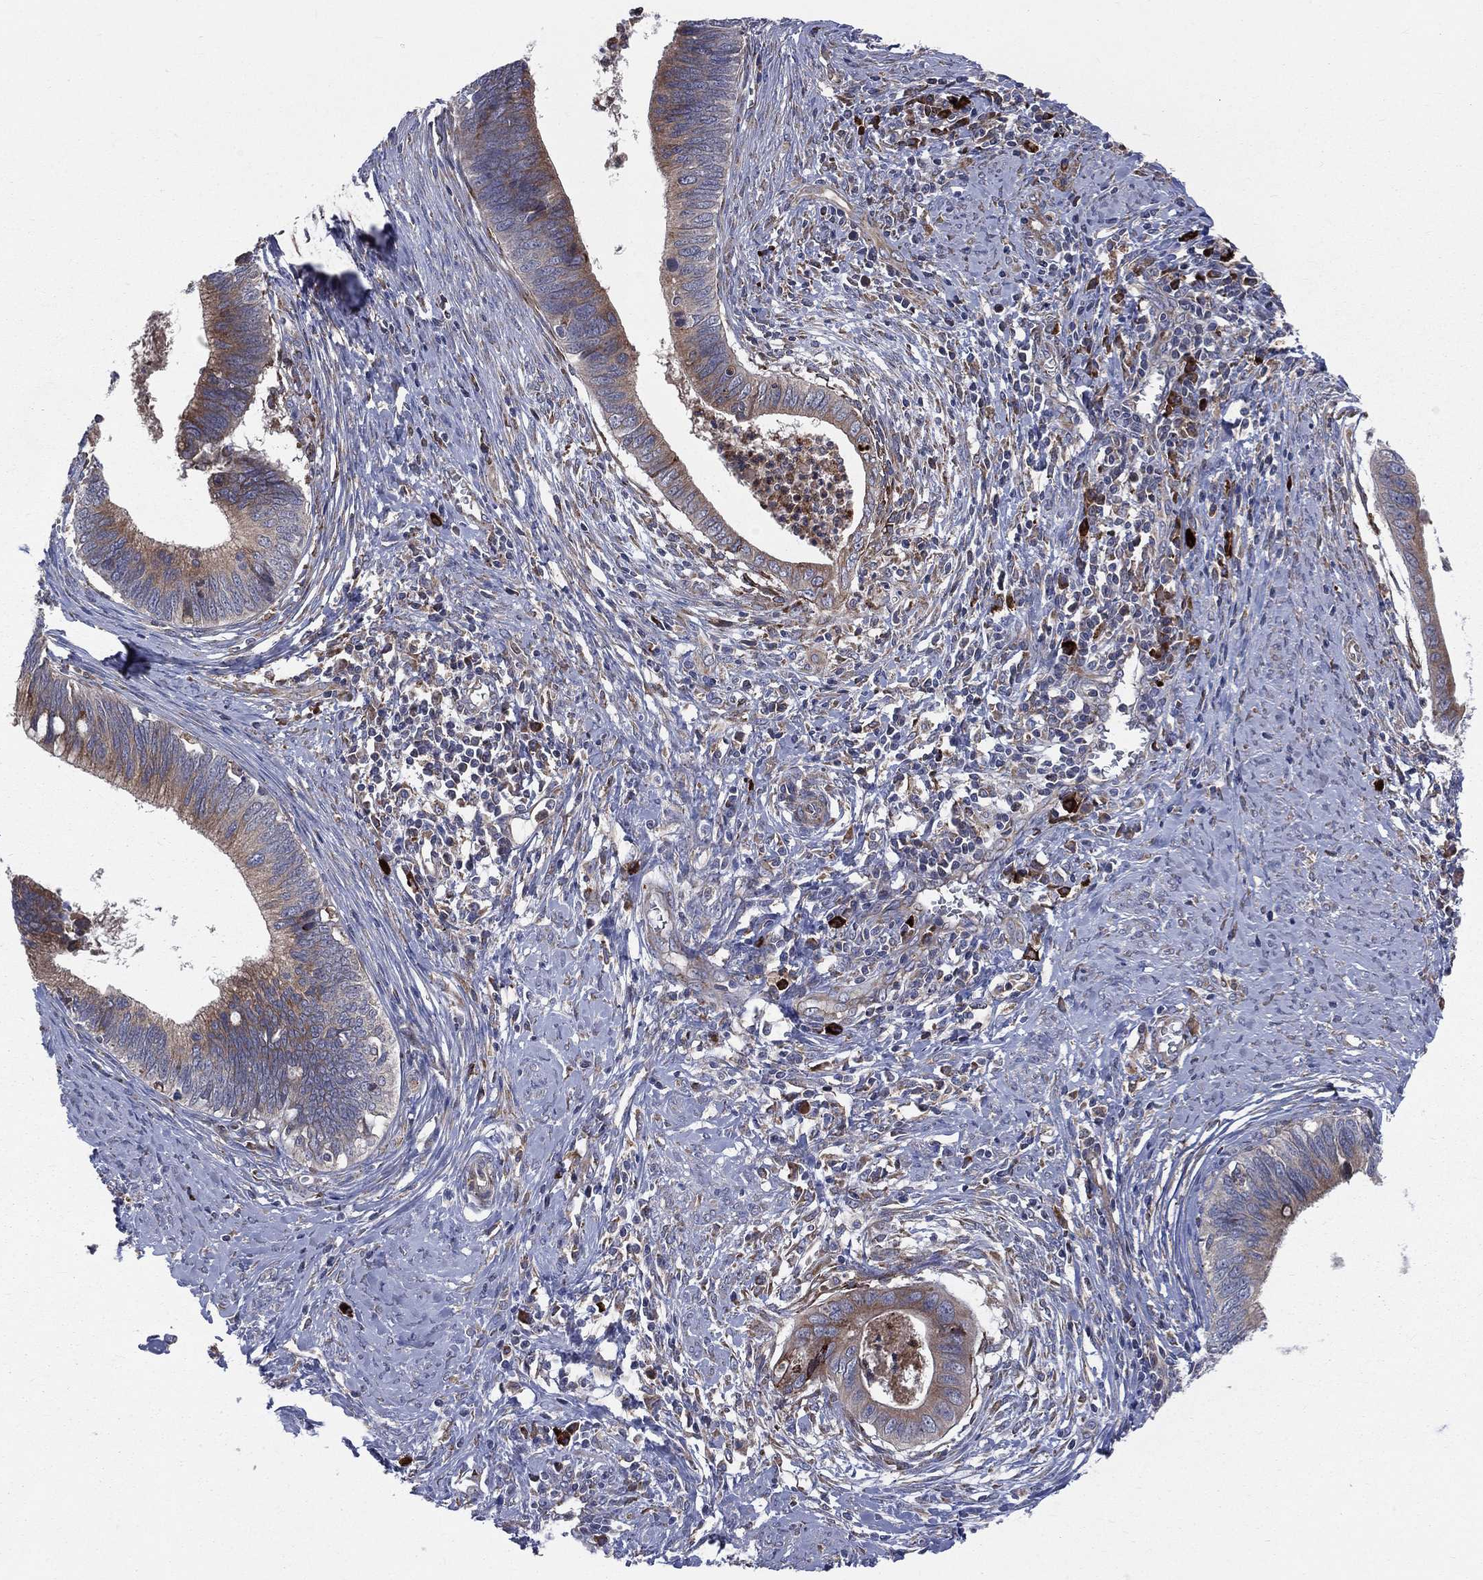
{"staining": {"intensity": "moderate", "quantity": "25%-75%", "location": "cytoplasmic/membranous"}, "tissue": "cervical cancer", "cell_type": "Tumor cells", "image_type": "cancer", "snomed": [{"axis": "morphology", "description": "Adenocarcinoma, NOS"}, {"axis": "topography", "description": "Cervix"}], "caption": "Cervical adenocarcinoma stained for a protein demonstrates moderate cytoplasmic/membranous positivity in tumor cells.", "gene": "CCDC159", "patient": {"sex": "female", "age": 42}}